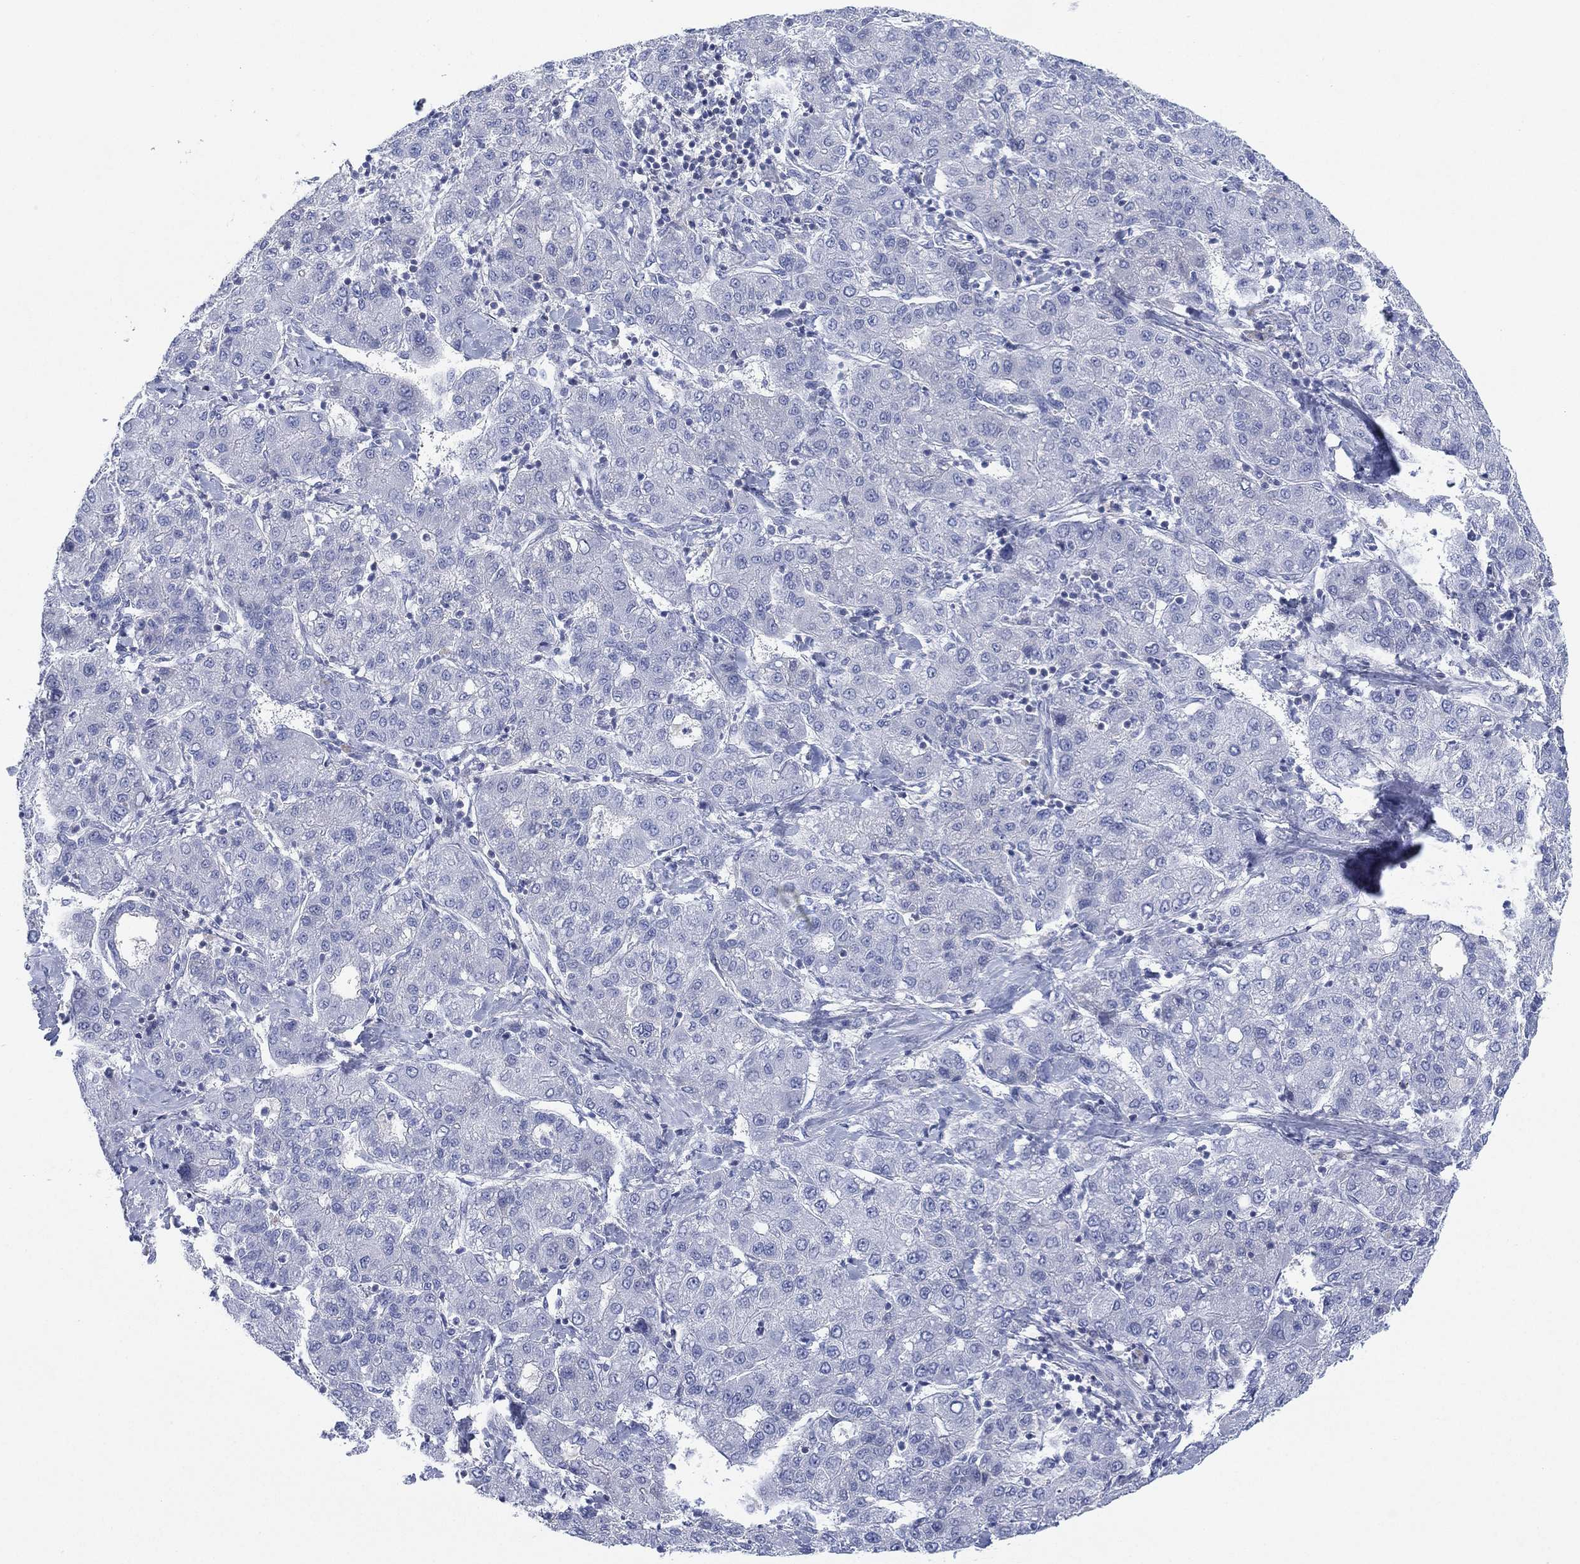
{"staining": {"intensity": "negative", "quantity": "none", "location": "none"}, "tissue": "liver cancer", "cell_type": "Tumor cells", "image_type": "cancer", "snomed": [{"axis": "morphology", "description": "Carcinoma, Hepatocellular, NOS"}, {"axis": "topography", "description": "Liver"}], "caption": "A photomicrograph of human liver hepatocellular carcinoma is negative for staining in tumor cells. (Stains: DAB (3,3'-diaminobenzidine) immunohistochemistry with hematoxylin counter stain, Microscopy: brightfield microscopy at high magnification).", "gene": "SEPTIN1", "patient": {"sex": "male", "age": 65}}